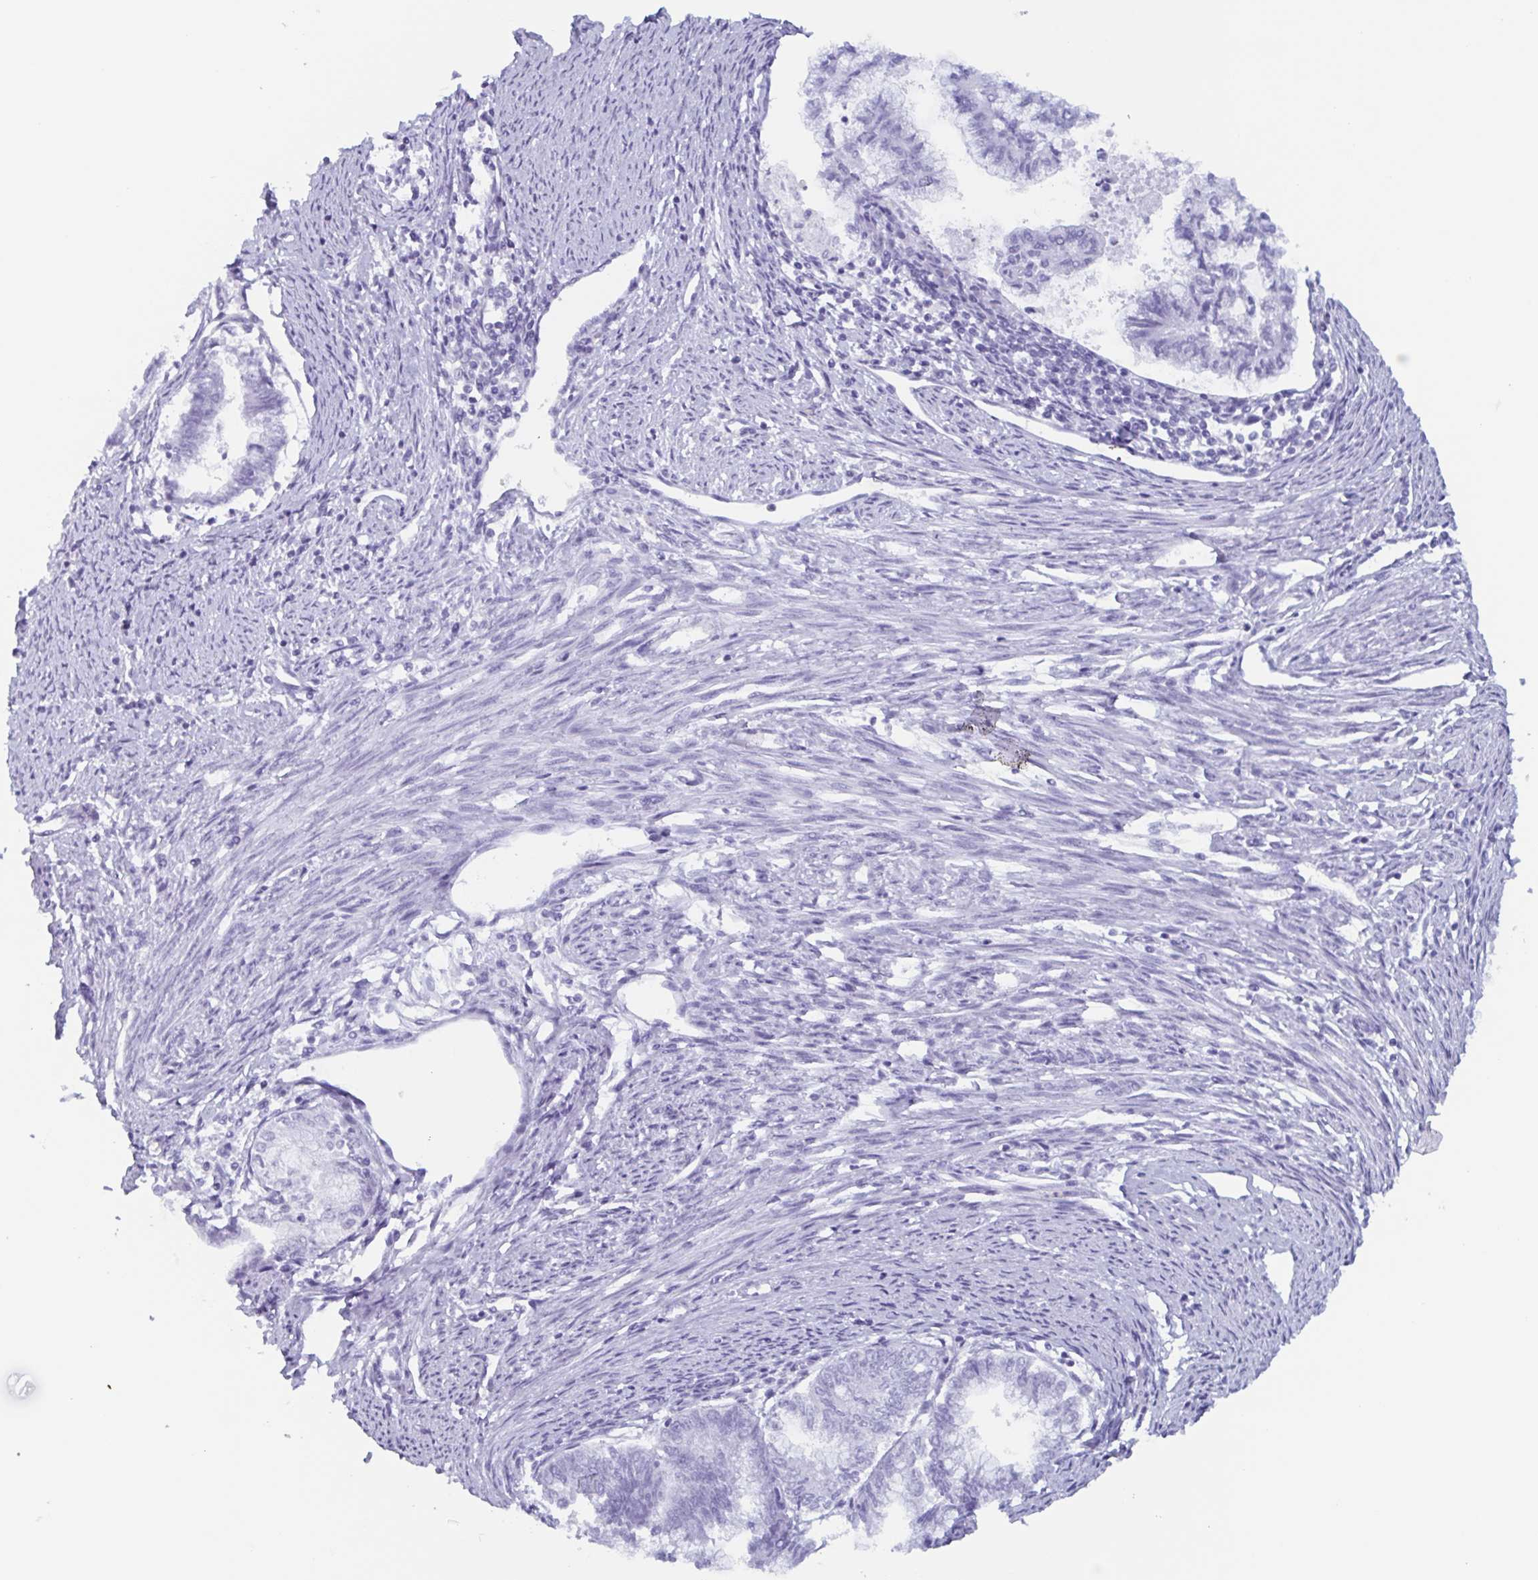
{"staining": {"intensity": "negative", "quantity": "none", "location": "none"}, "tissue": "endometrial cancer", "cell_type": "Tumor cells", "image_type": "cancer", "snomed": [{"axis": "morphology", "description": "Adenocarcinoma, NOS"}, {"axis": "topography", "description": "Endometrium"}], "caption": "Human endometrial adenocarcinoma stained for a protein using immunohistochemistry (IHC) displays no positivity in tumor cells.", "gene": "BPI", "patient": {"sex": "female", "age": 79}}